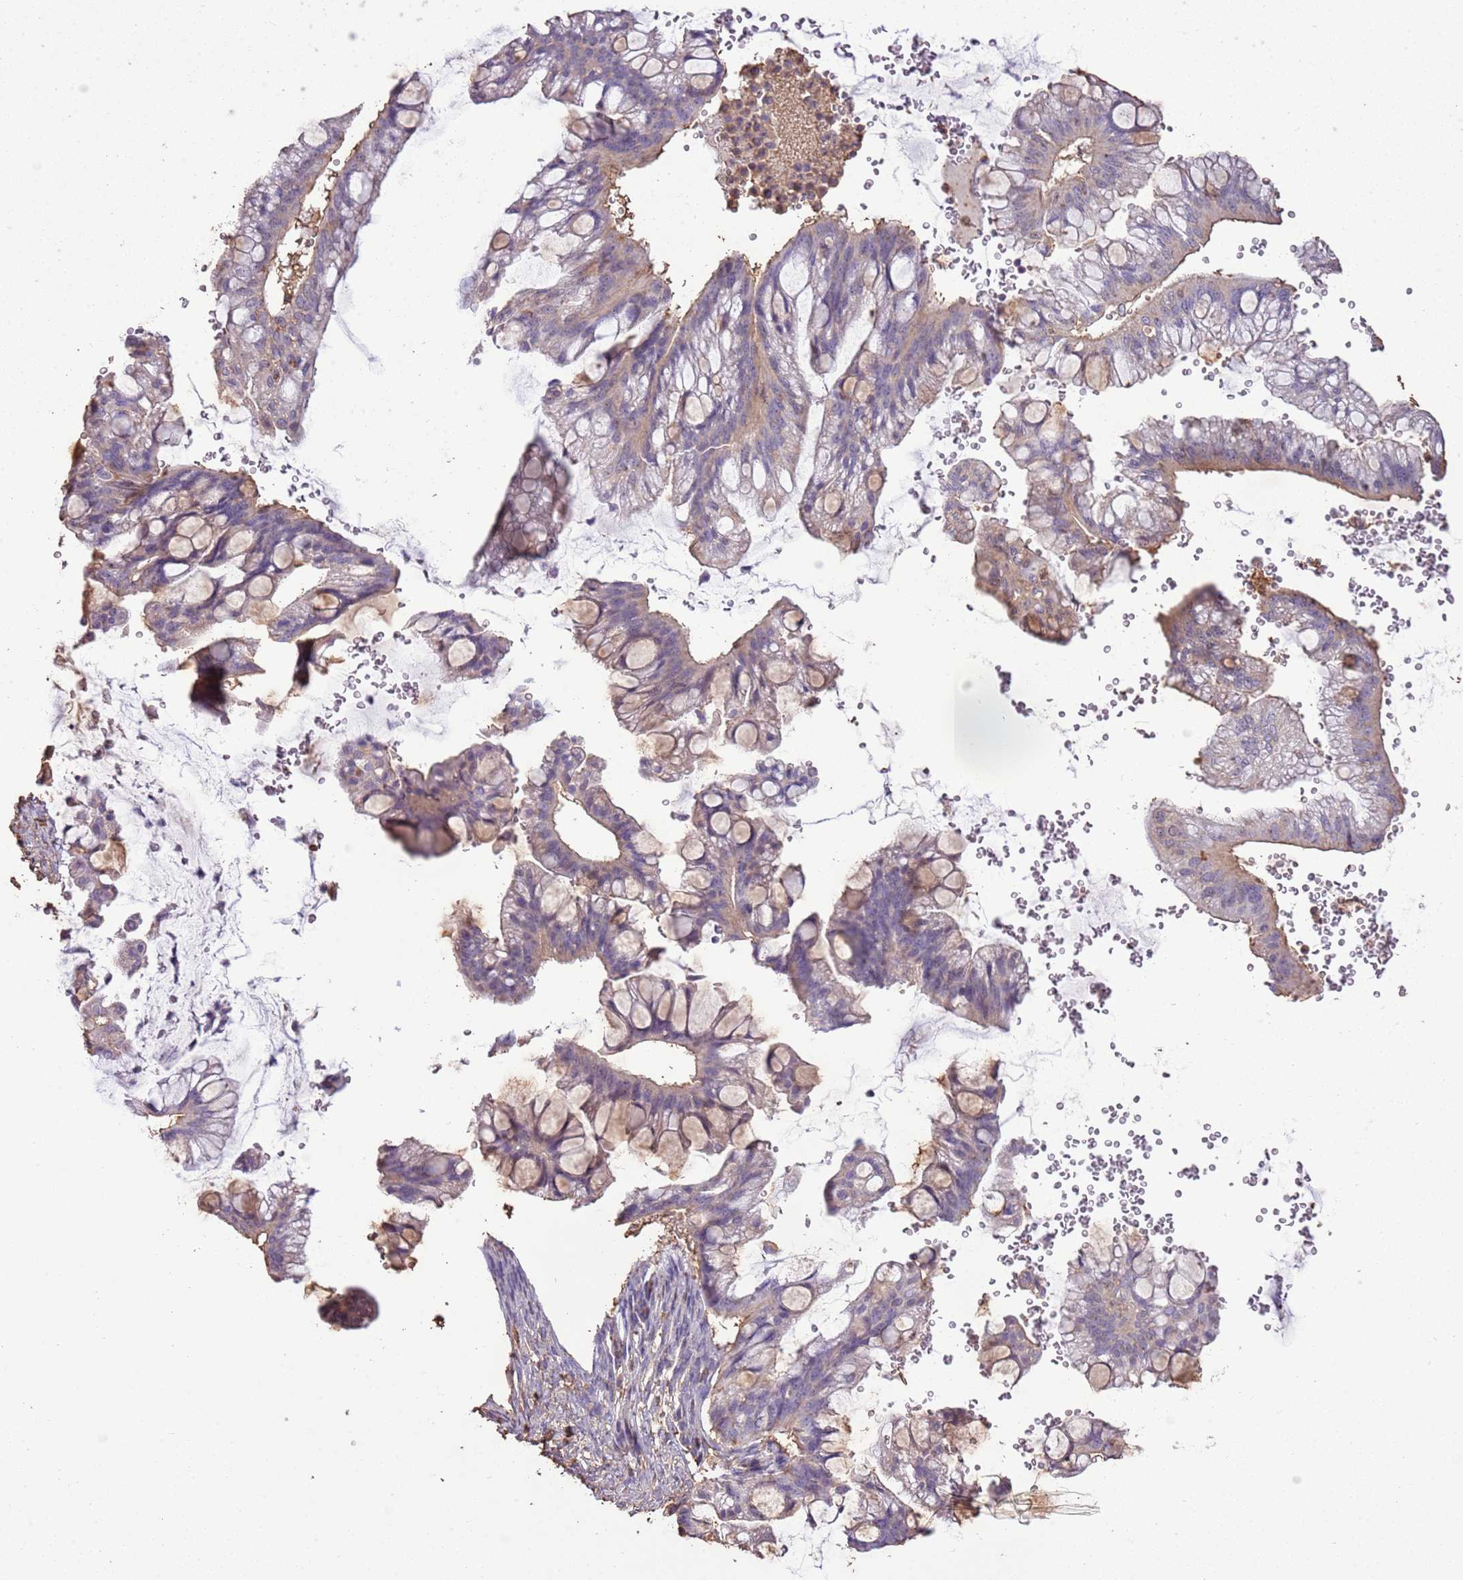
{"staining": {"intensity": "weak", "quantity": "25%-75%", "location": "cytoplasmic/membranous"}, "tissue": "ovarian cancer", "cell_type": "Tumor cells", "image_type": "cancer", "snomed": [{"axis": "morphology", "description": "Cystadenocarcinoma, mucinous, NOS"}, {"axis": "topography", "description": "Ovary"}], "caption": "Weak cytoplasmic/membranous expression is seen in approximately 25%-75% of tumor cells in ovarian cancer (mucinous cystadenocarcinoma).", "gene": "ARL10", "patient": {"sex": "female", "age": 73}}